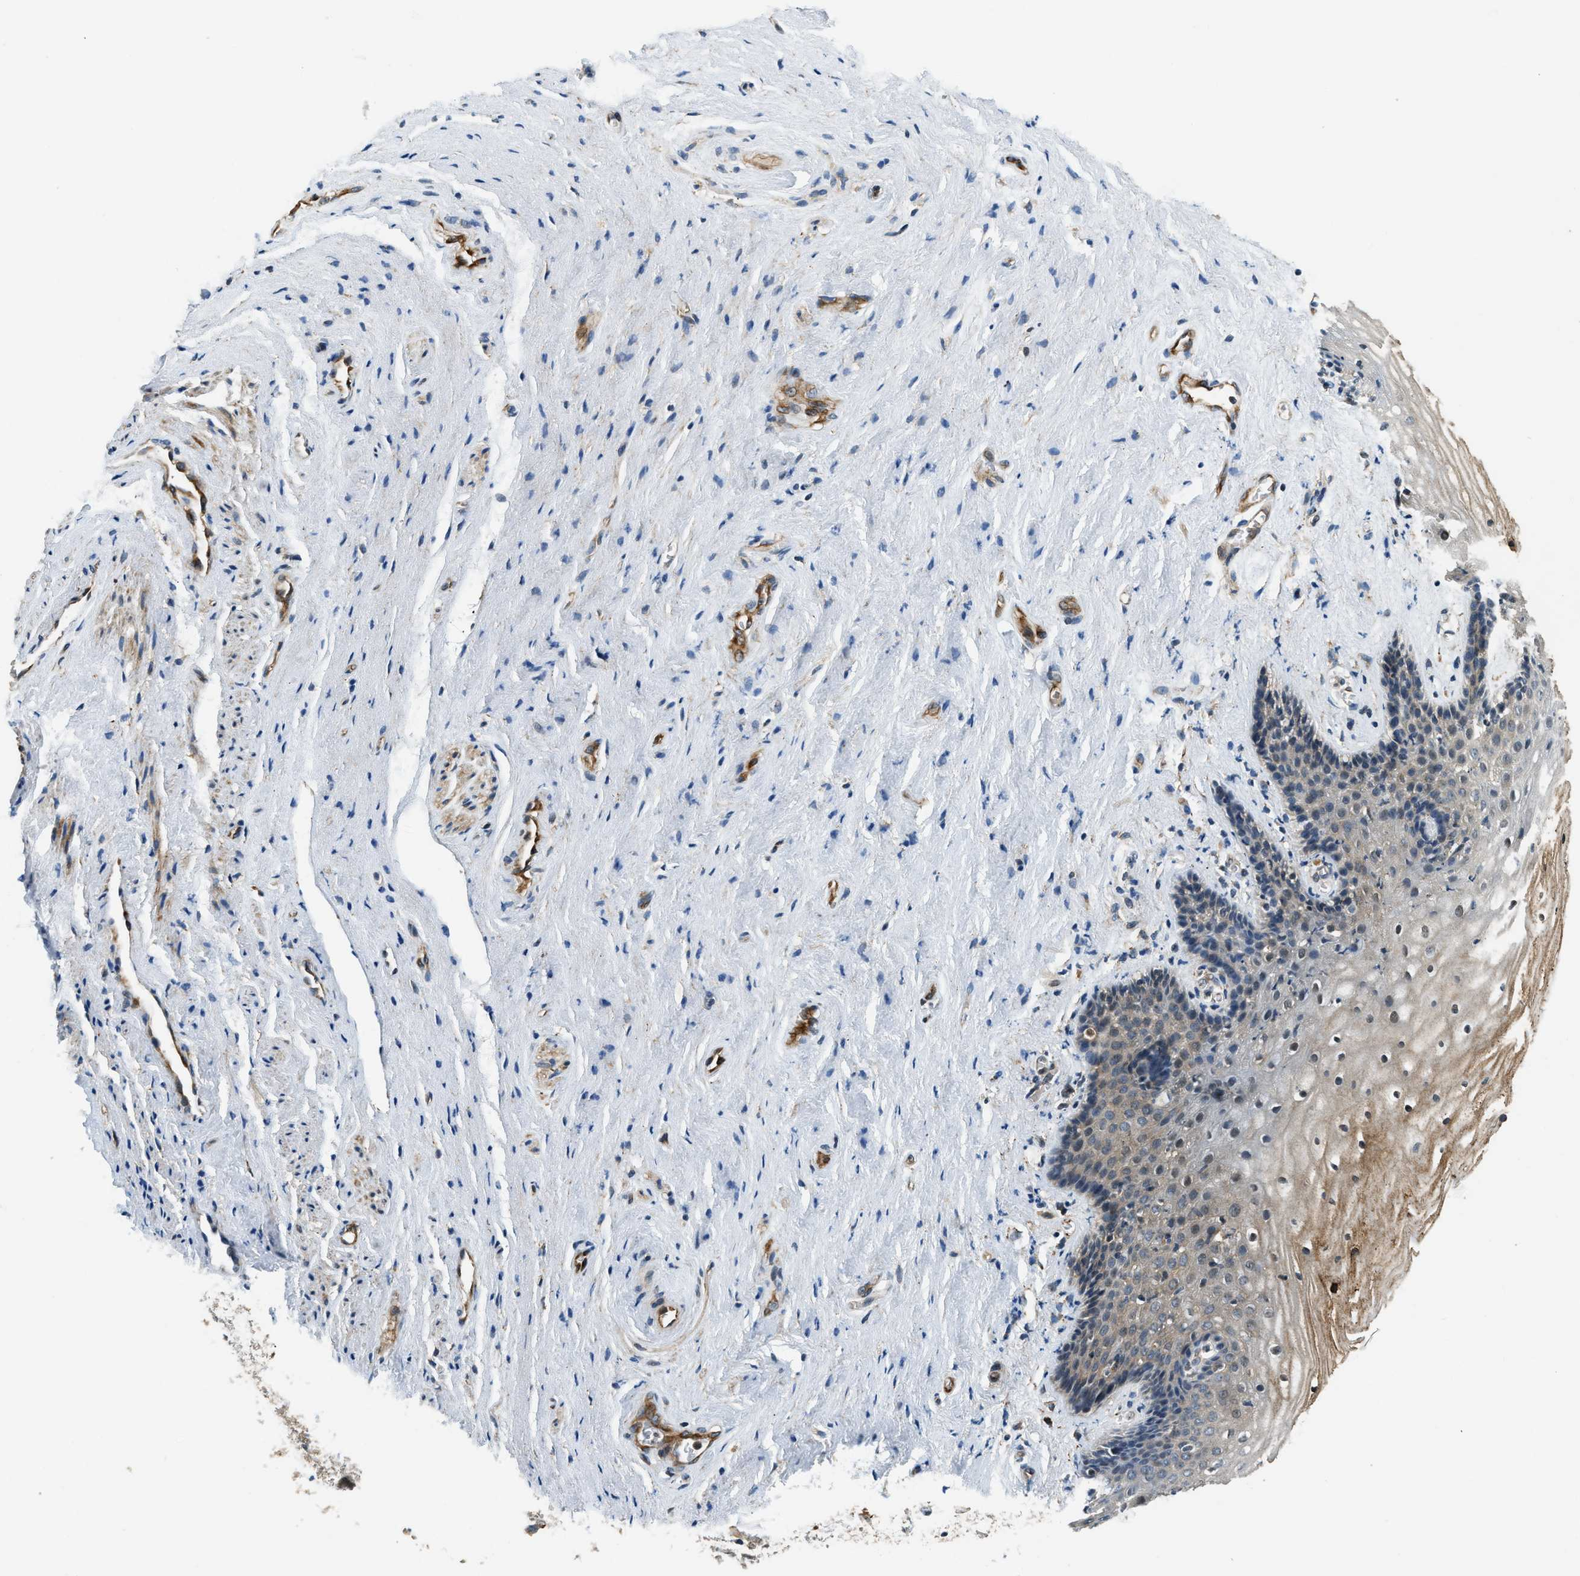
{"staining": {"intensity": "moderate", "quantity": ">75%", "location": "cytoplasmic/membranous"}, "tissue": "vagina", "cell_type": "Squamous epithelial cells", "image_type": "normal", "snomed": [{"axis": "morphology", "description": "Normal tissue, NOS"}, {"axis": "topography", "description": "Vagina"}], "caption": "Protein staining displays moderate cytoplasmic/membranous positivity in about >75% of squamous epithelial cells in unremarkable vagina.", "gene": "ALOX12", "patient": {"sex": "female", "age": 44}}